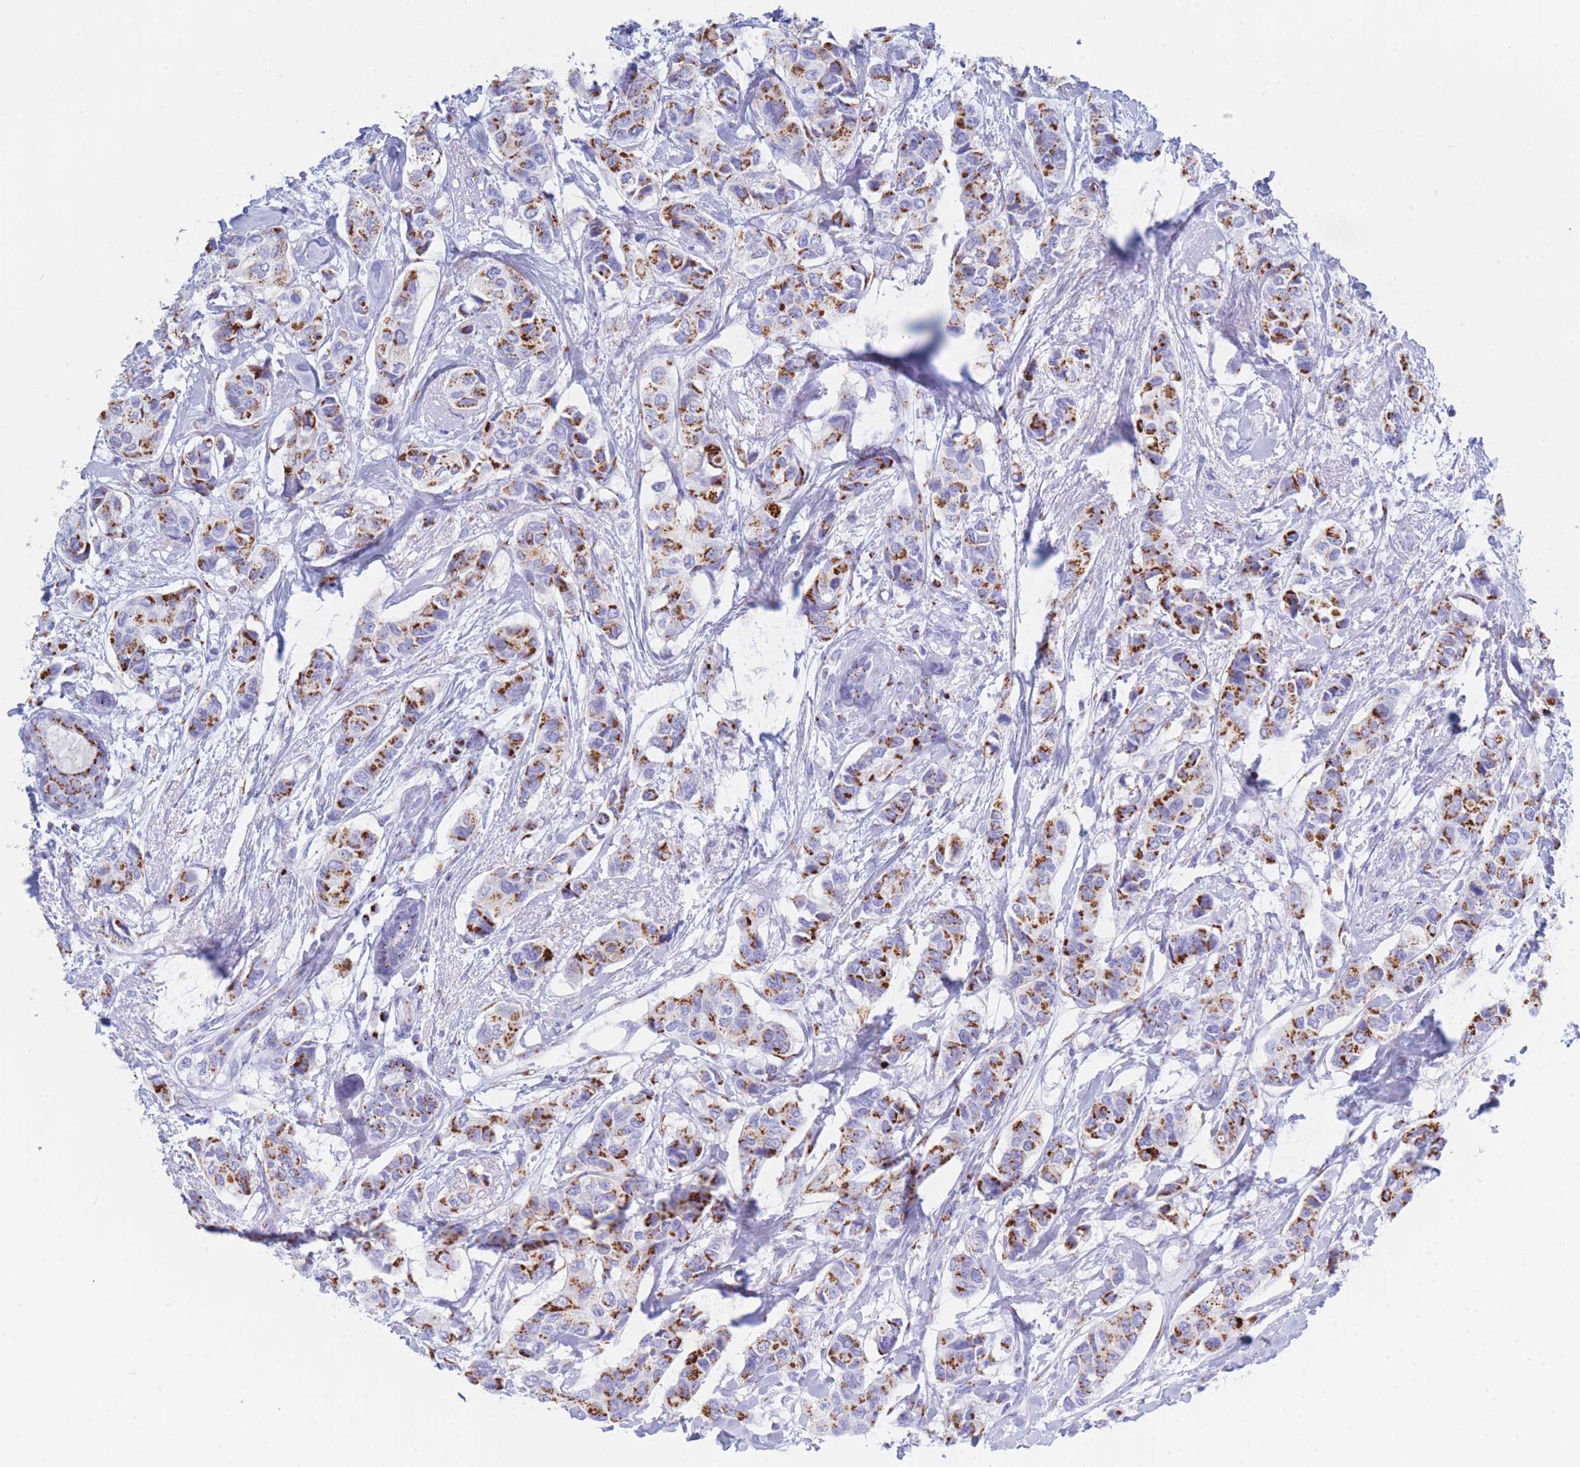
{"staining": {"intensity": "strong", "quantity": ">75%", "location": "cytoplasmic/membranous"}, "tissue": "breast cancer", "cell_type": "Tumor cells", "image_type": "cancer", "snomed": [{"axis": "morphology", "description": "Lobular carcinoma"}, {"axis": "topography", "description": "Breast"}], "caption": "Immunohistochemistry of human lobular carcinoma (breast) exhibits high levels of strong cytoplasmic/membranous expression in about >75% of tumor cells.", "gene": "FAM3C", "patient": {"sex": "female", "age": 51}}